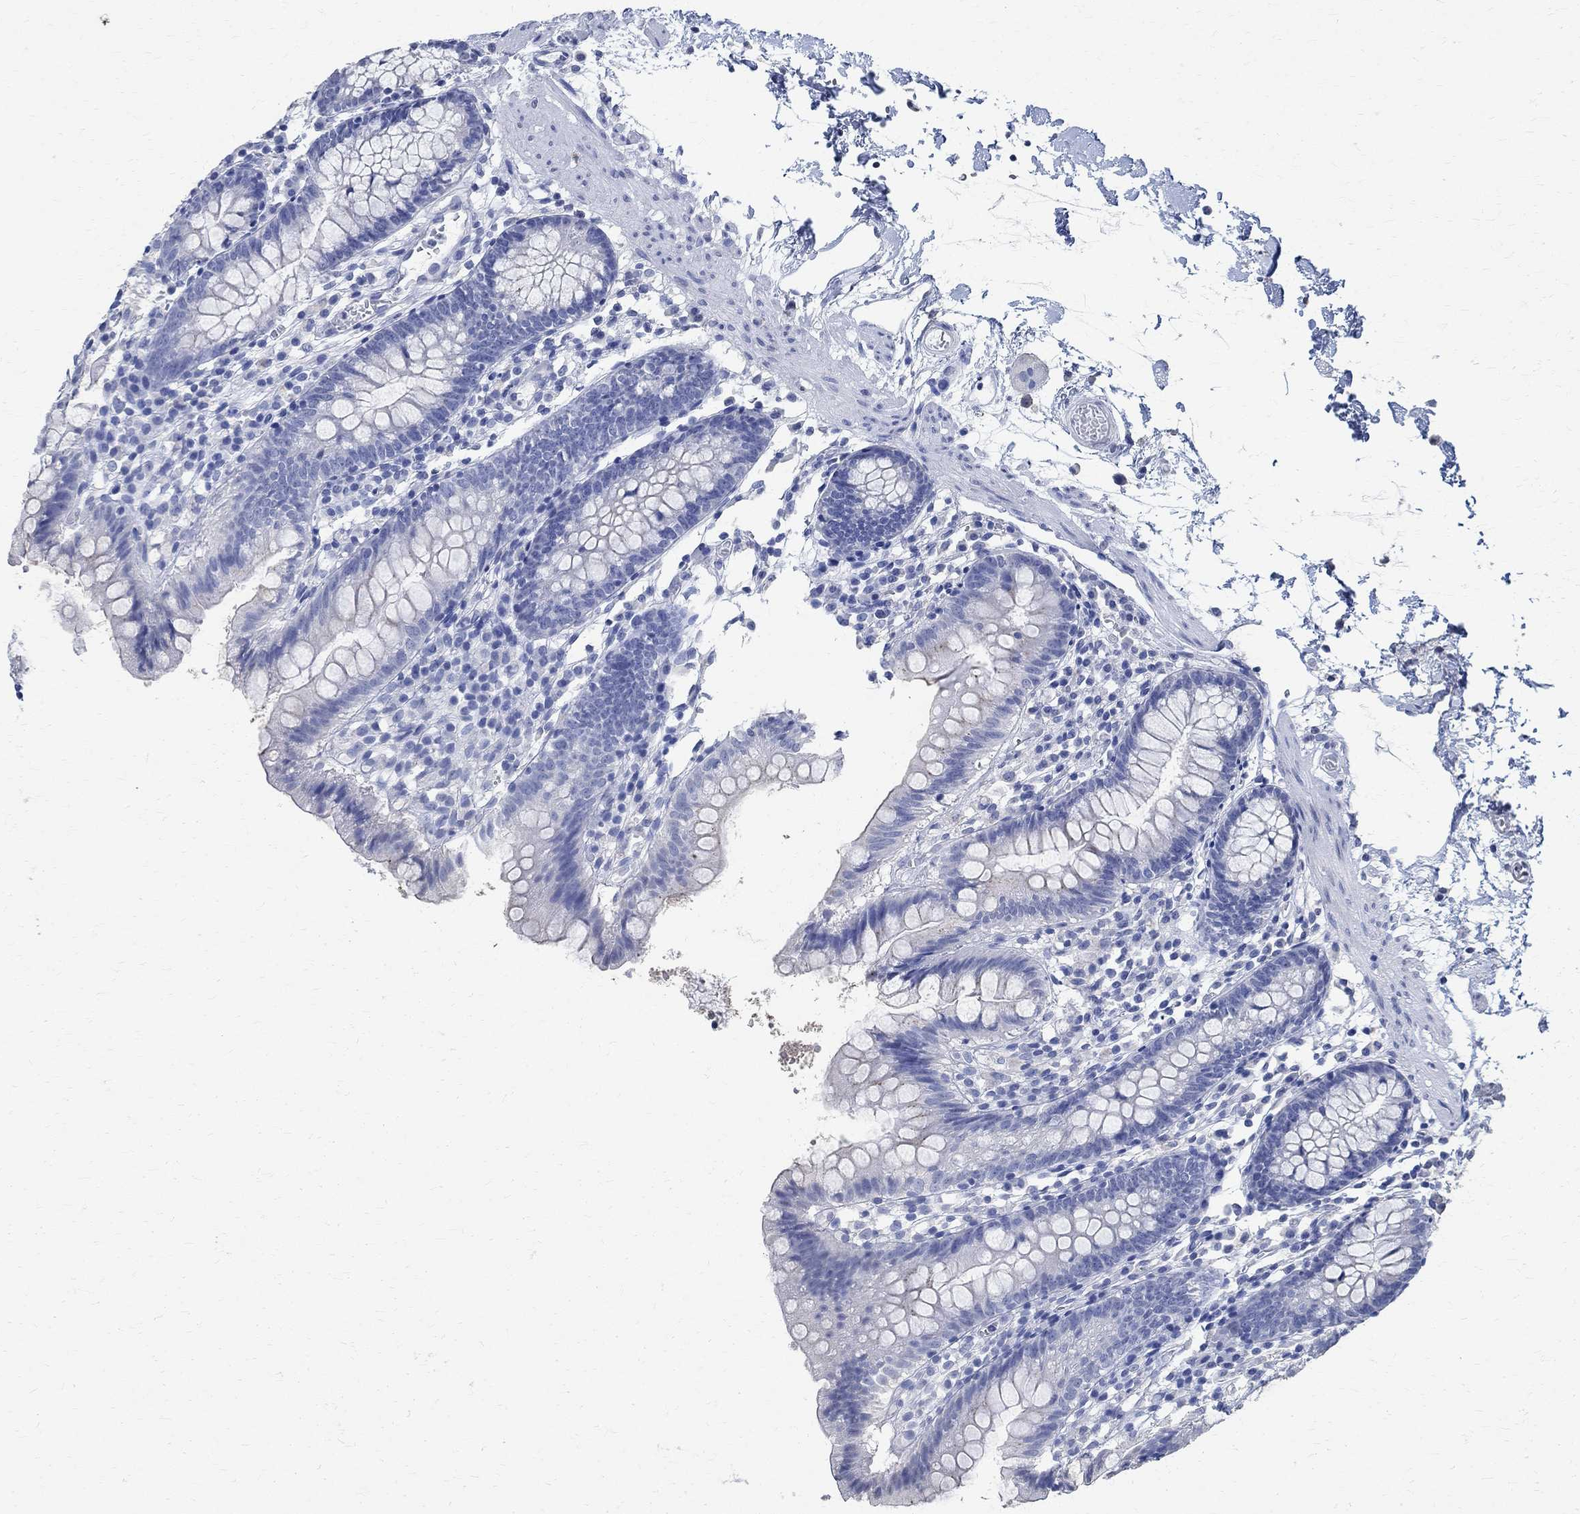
{"staining": {"intensity": "negative", "quantity": "none", "location": "none"}, "tissue": "small intestine", "cell_type": "Glandular cells", "image_type": "normal", "snomed": [{"axis": "morphology", "description": "Normal tissue, NOS"}, {"axis": "topography", "description": "Small intestine"}], "caption": "The histopathology image exhibits no staining of glandular cells in normal small intestine. (DAB (3,3'-diaminobenzidine) immunohistochemistry, high magnification).", "gene": "TMEM221", "patient": {"sex": "female", "age": 90}}